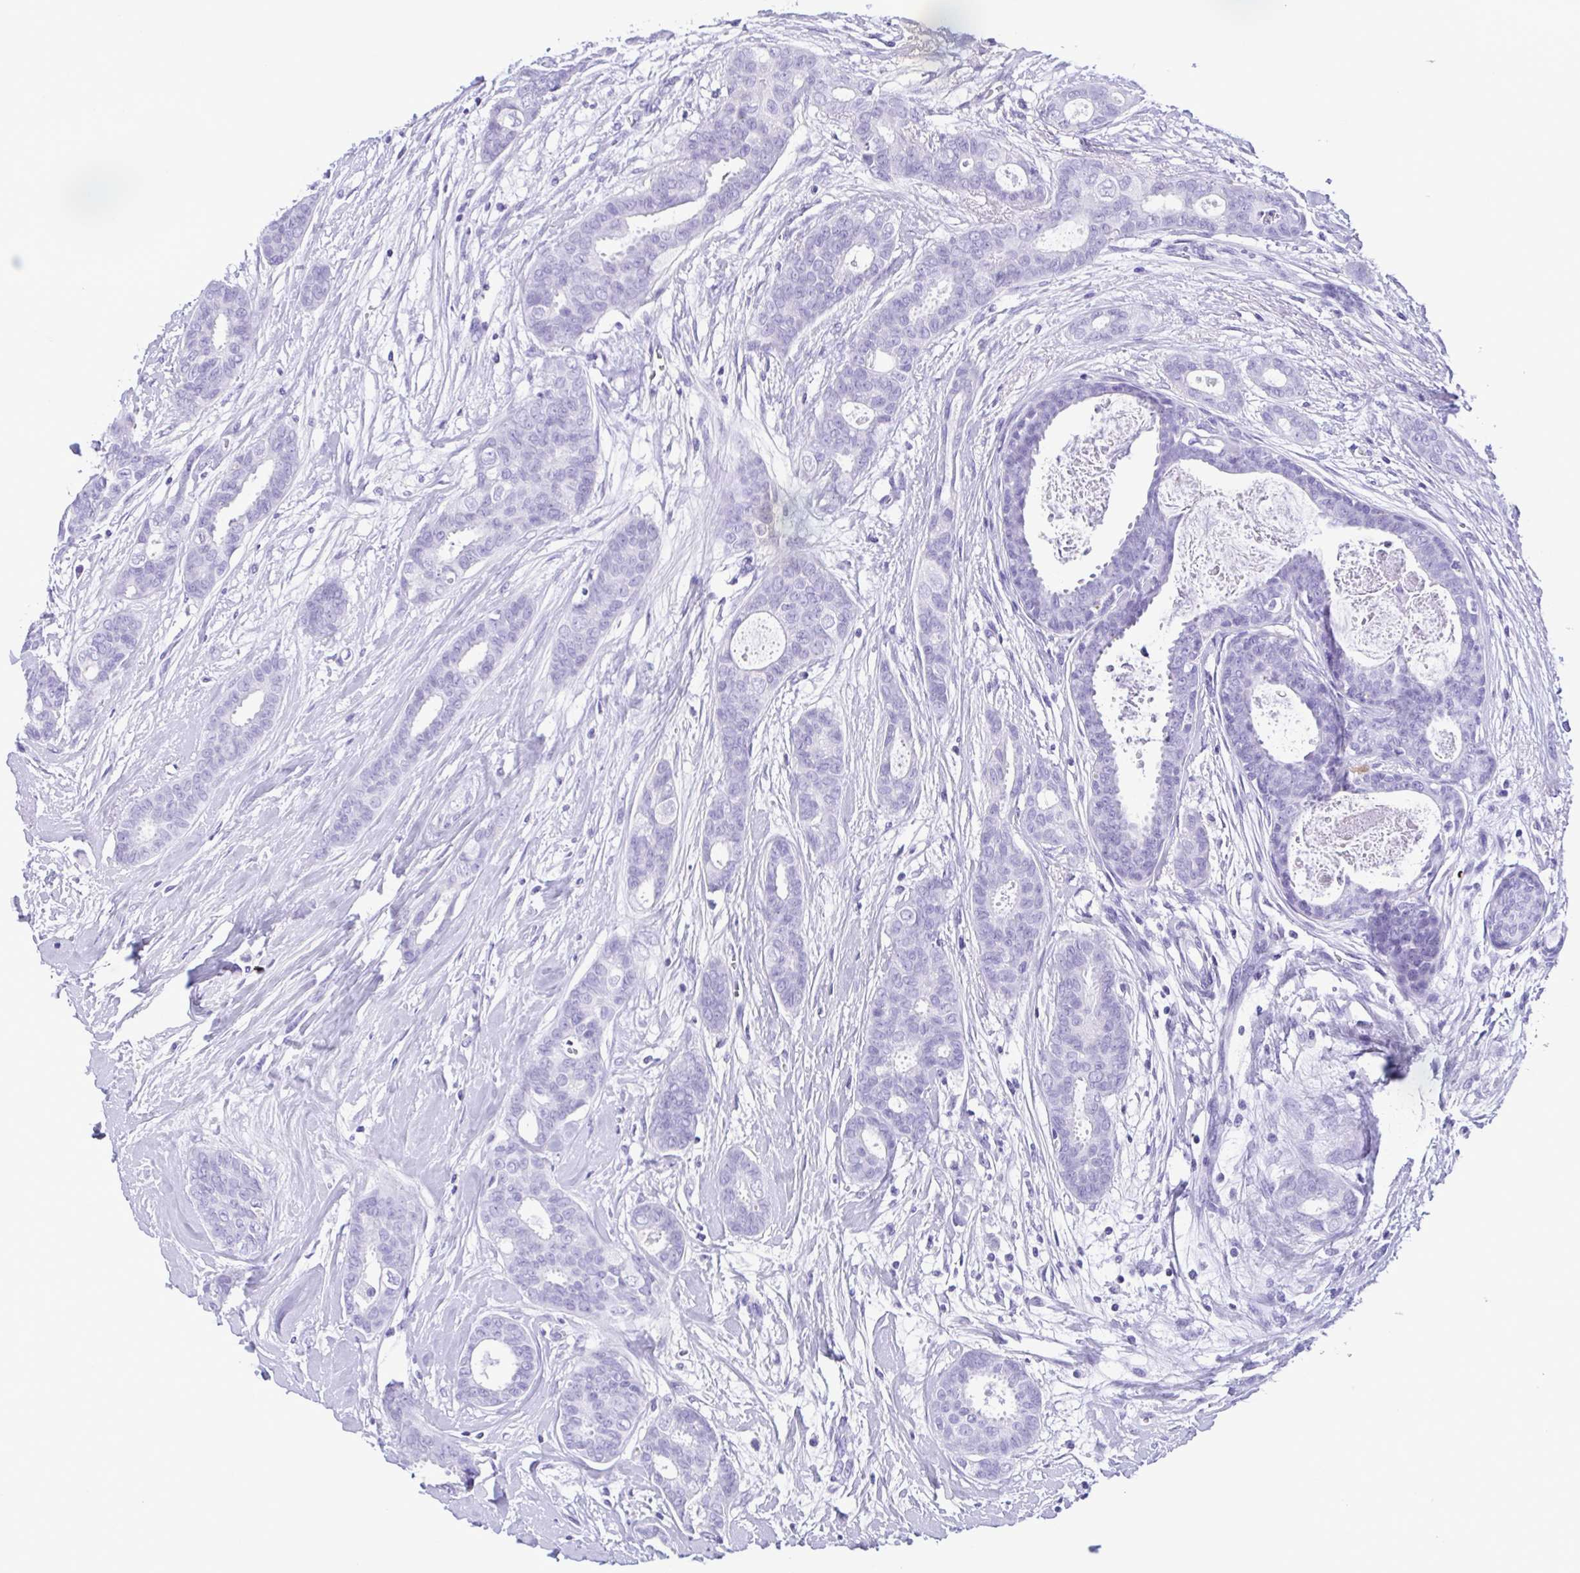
{"staining": {"intensity": "negative", "quantity": "none", "location": "none"}, "tissue": "breast cancer", "cell_type": "Tumor cells", "image_type": "cancer", "snomed": [{"axis": "morphology", "description": "Duct carcinoma"}, {"axis": "topography", "description": "Breast"}], "caption": "A high-resolution photomicrograph shows IHC staining of invasive ductal carcinoma (breast), which exhibits no significant positivity in tumor cells.", "gene": "TSPY2", "patient": {"sex": "female", "age": 45}}